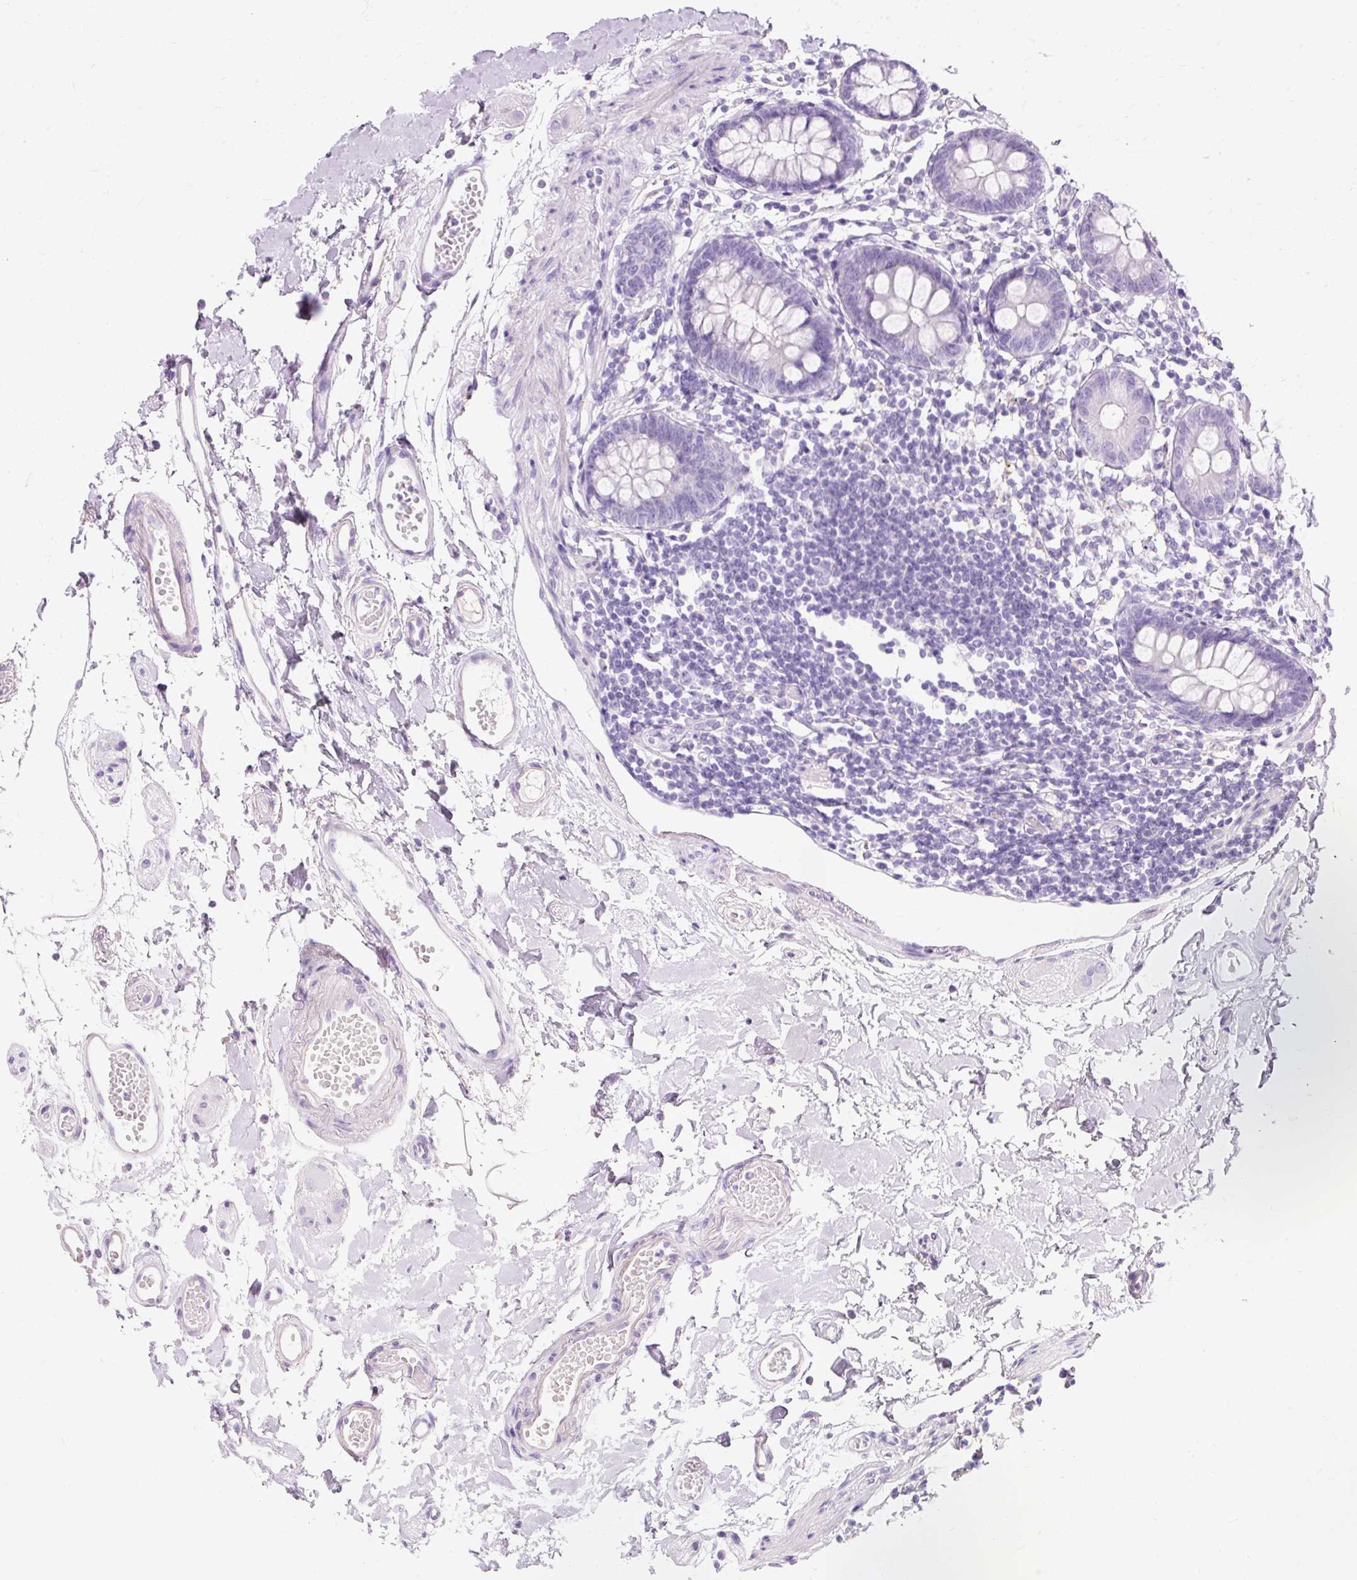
{"staining": {"intensity": "negative", "quantity": "none", "location": "none"}, "tissue": "colon", "cell_type": "Endothelial cells", "image_type": "normal", "snomed": [{"axis": "morphology", "description": "Normal tissue, NOS"}, {"axis": "topography", "description": "Colon"}], "caption": "Immunohistochemical staining of unremarkable colon exhibits no significant positivity in endothelial cells.", "gene": "TMEM213", "patient": {"sex": "female", "age": 84}}